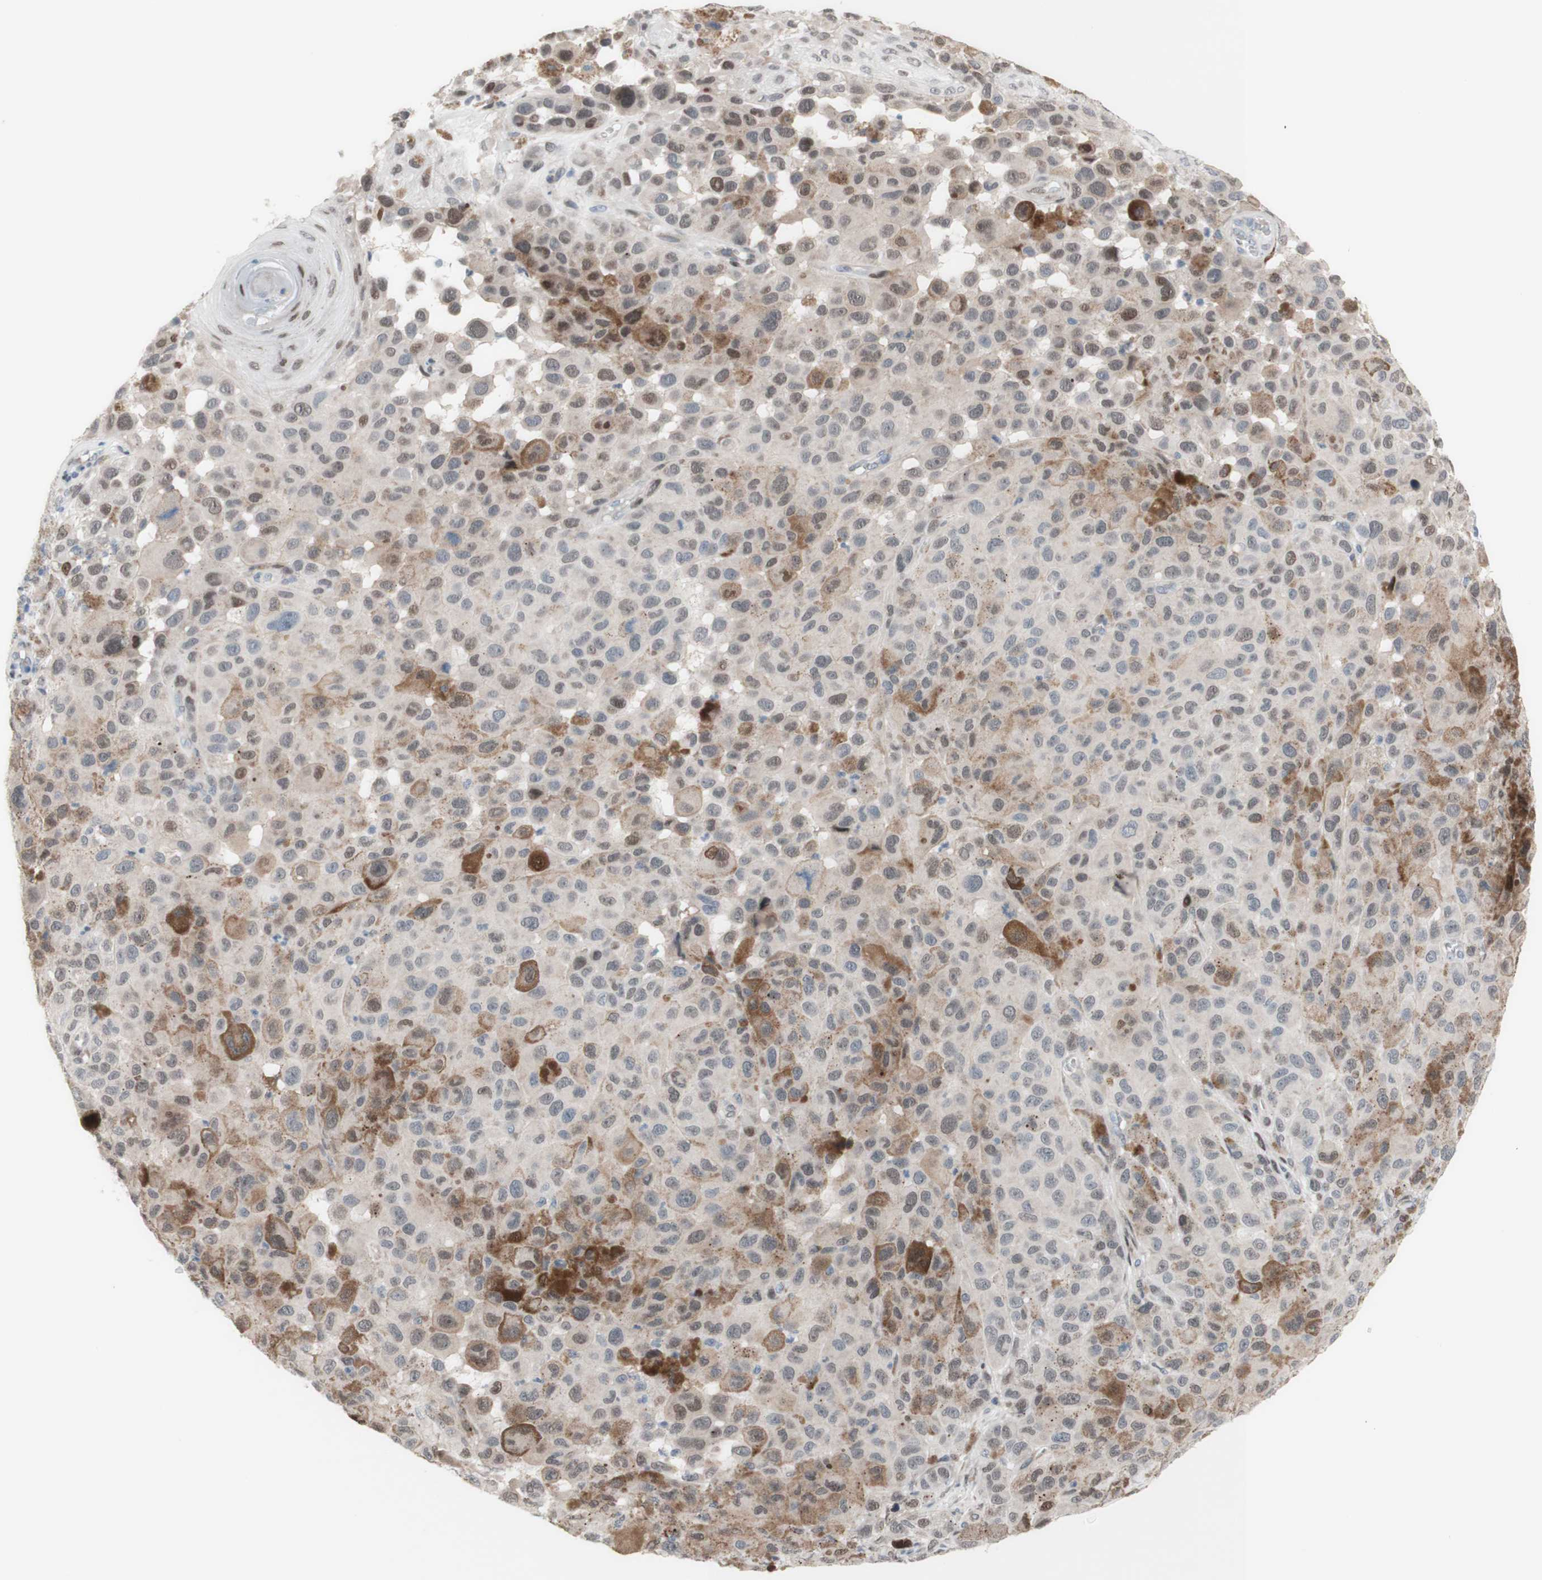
{"staining": {"intensity": "moderate", "quantity": "<25%", "location": "cytoplasmic/membranous"}, "tissue": "melanoma", "cell_type": "Tumor cells", "image_type": "cancer", "snomed": [{"axis": "morphology", "description": "Malignant melanoma, NOS"}, {"axis": "topography", "description": "Skin"}], "caption": "DAB (3,3'-diaminobenzidine) immunohistochemical staining of melanoma shows moderate cytoplasmic/membranous protein expression in approximately <25% of tumor cells.", "gene": "PHTF2", "patient": {"sex": "male", "age": 96}}